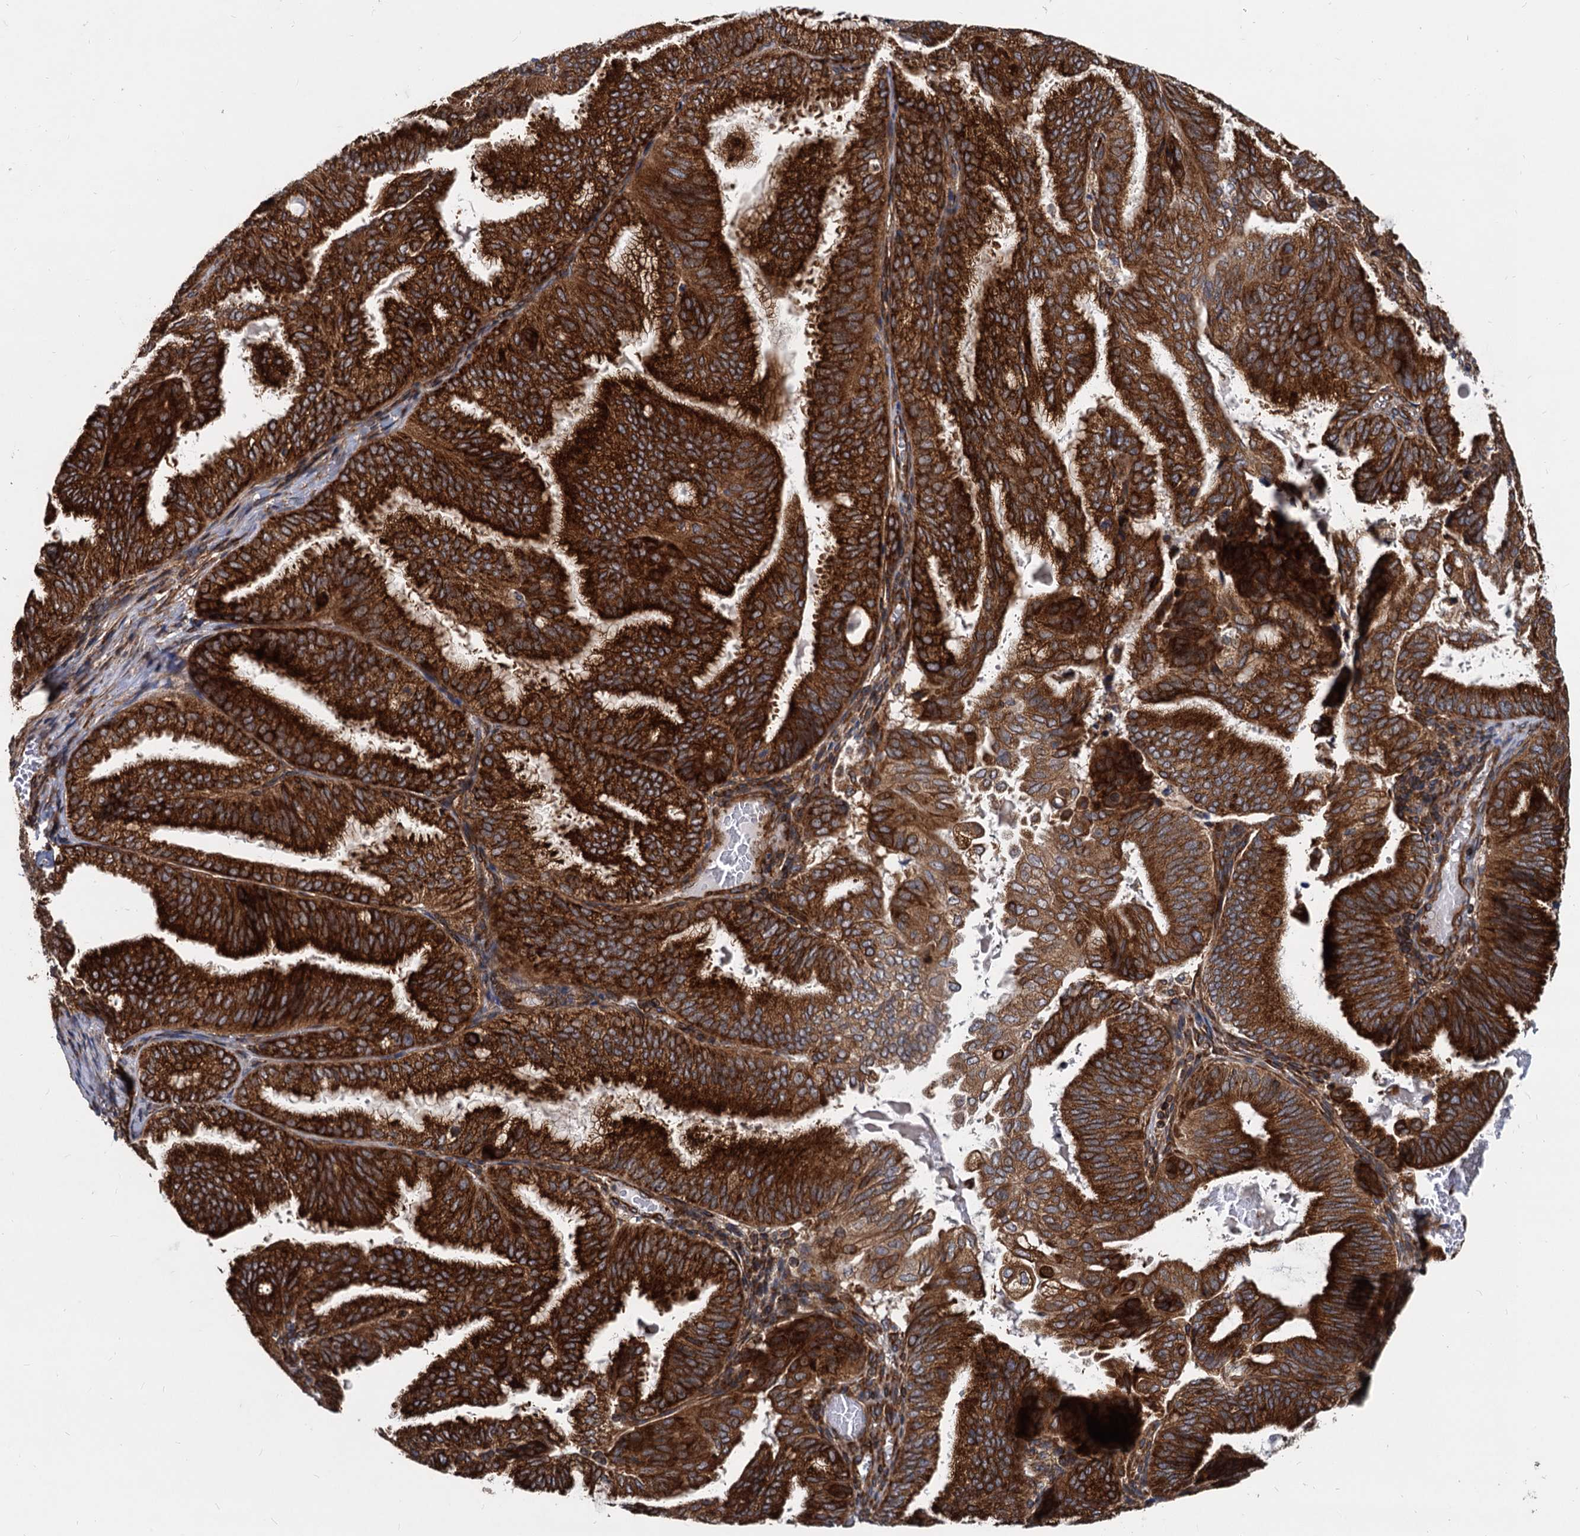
{"staining": {"intensity": "strong", "quantity": ">75%", "location": "cytoplasmic/membranous"}, "tissue": "endometrial cancer", "cell_type": "Tumor cells", "image_type": "cancer", "snomed": [{"axis": "morphology", "description": "Adenocarcinoma, NOS"}, {"axis": "topography", "description": "Endometrium"}], "caption": "Immunohistochemical staining of endometrial cancer displays strong cytoplasmic/membranous protein positivity in about >75% of tumor cells.", "gene": "STIM1", "patient": {"sex": "female", "age": 49}}